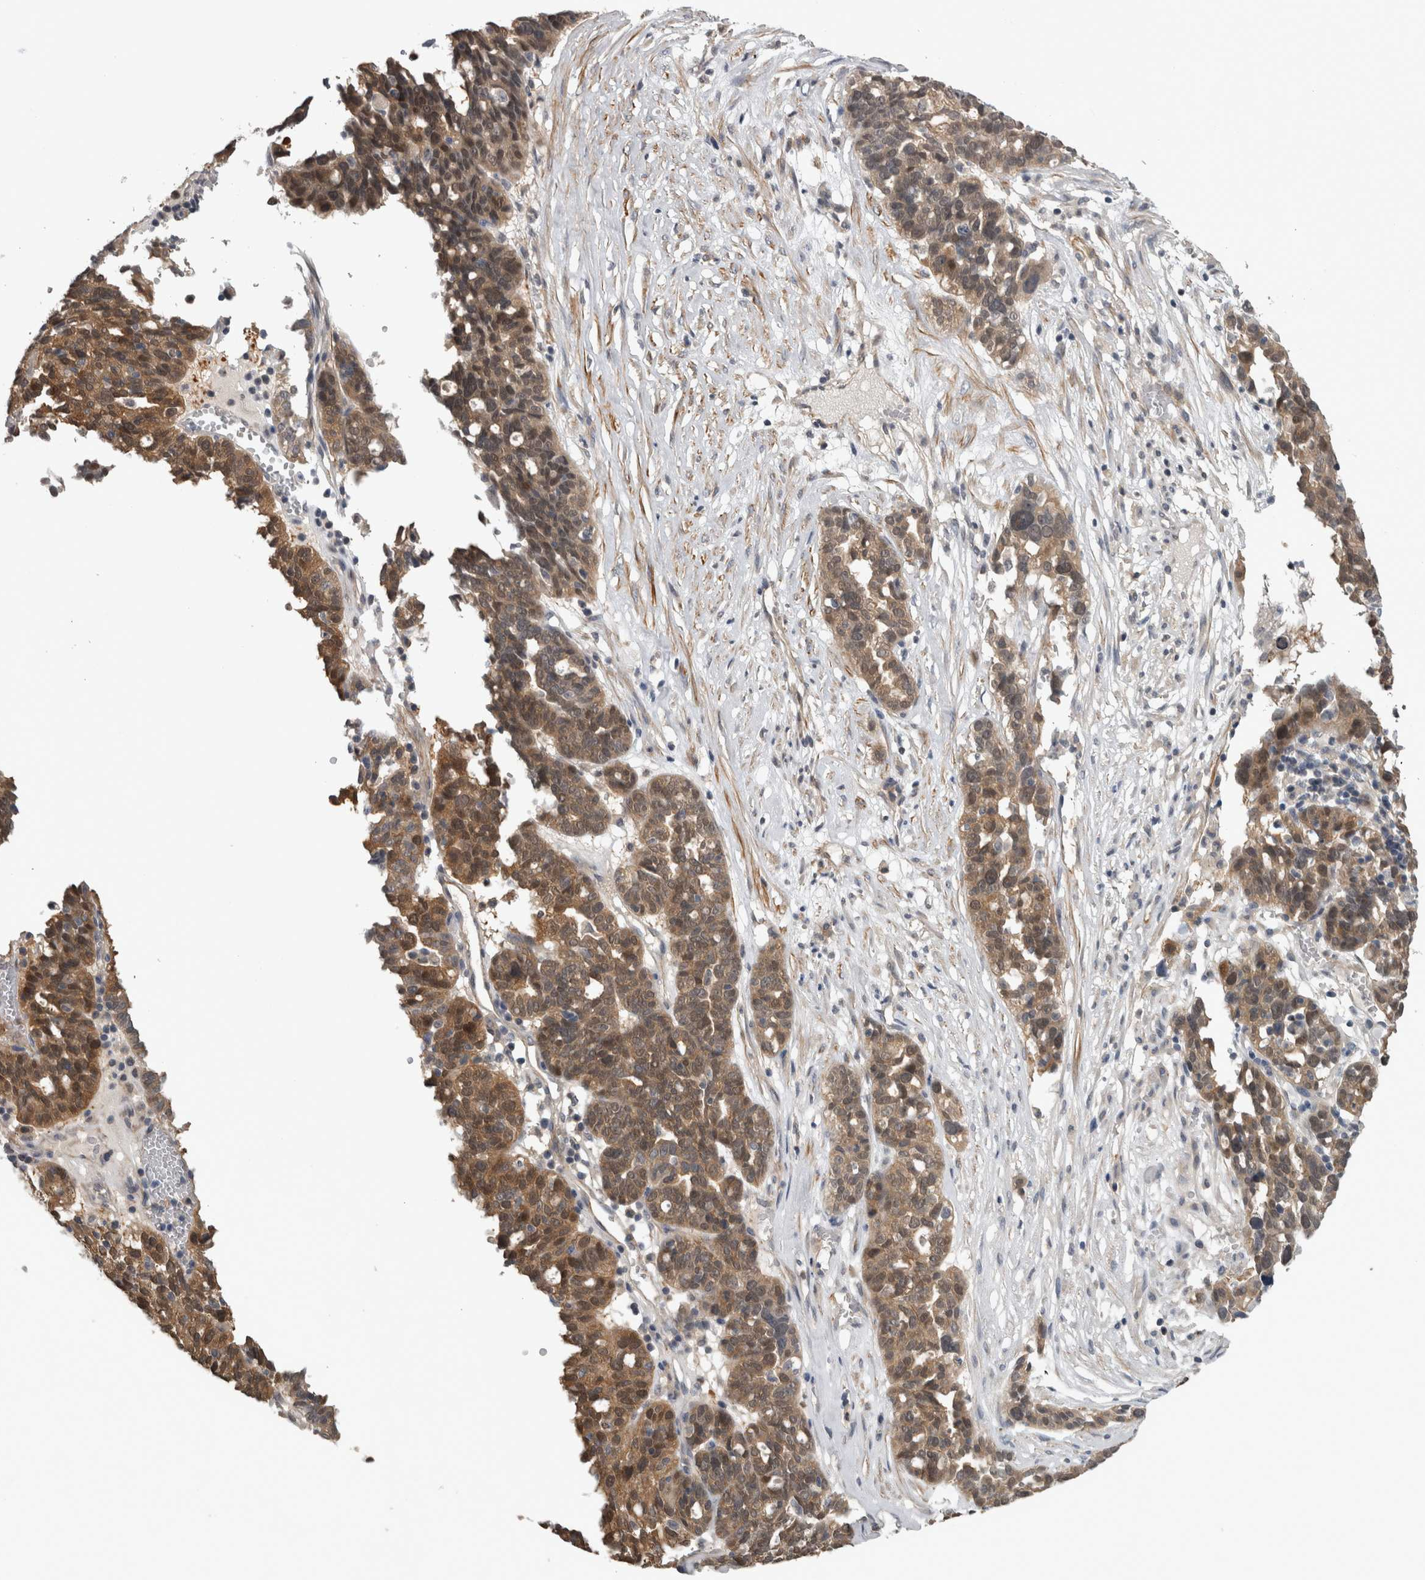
{"staining": {"intensity": "moderate", "quantity": ">75%", "location": "cytoplasmic/membranous,nuclear"}, "tissue": "ovarian cancer", "cell_type": "Tumor cells", "image_type": "cancer", "snomed": [{"axis": "morphology", "description": "Cystadenocarcinoma, serous, NOS"}, {"axis": "topography", "description": "Ovary"}], "caption": "IHC staining of ovarian cancer, which exhibits medium levels of moderate cytoplasmic/membranous and nuclear staining in approximately >75% of tumor cells indicating moderate cytoplasmic/membranous and nuclear protein positivity. The staining was performed using DAB (brown) for protein detection and nuclei were counterstained in hematoxylin (blue).", "gene": "NAPRT", "patient": {"sex": "female", "age": 59}}